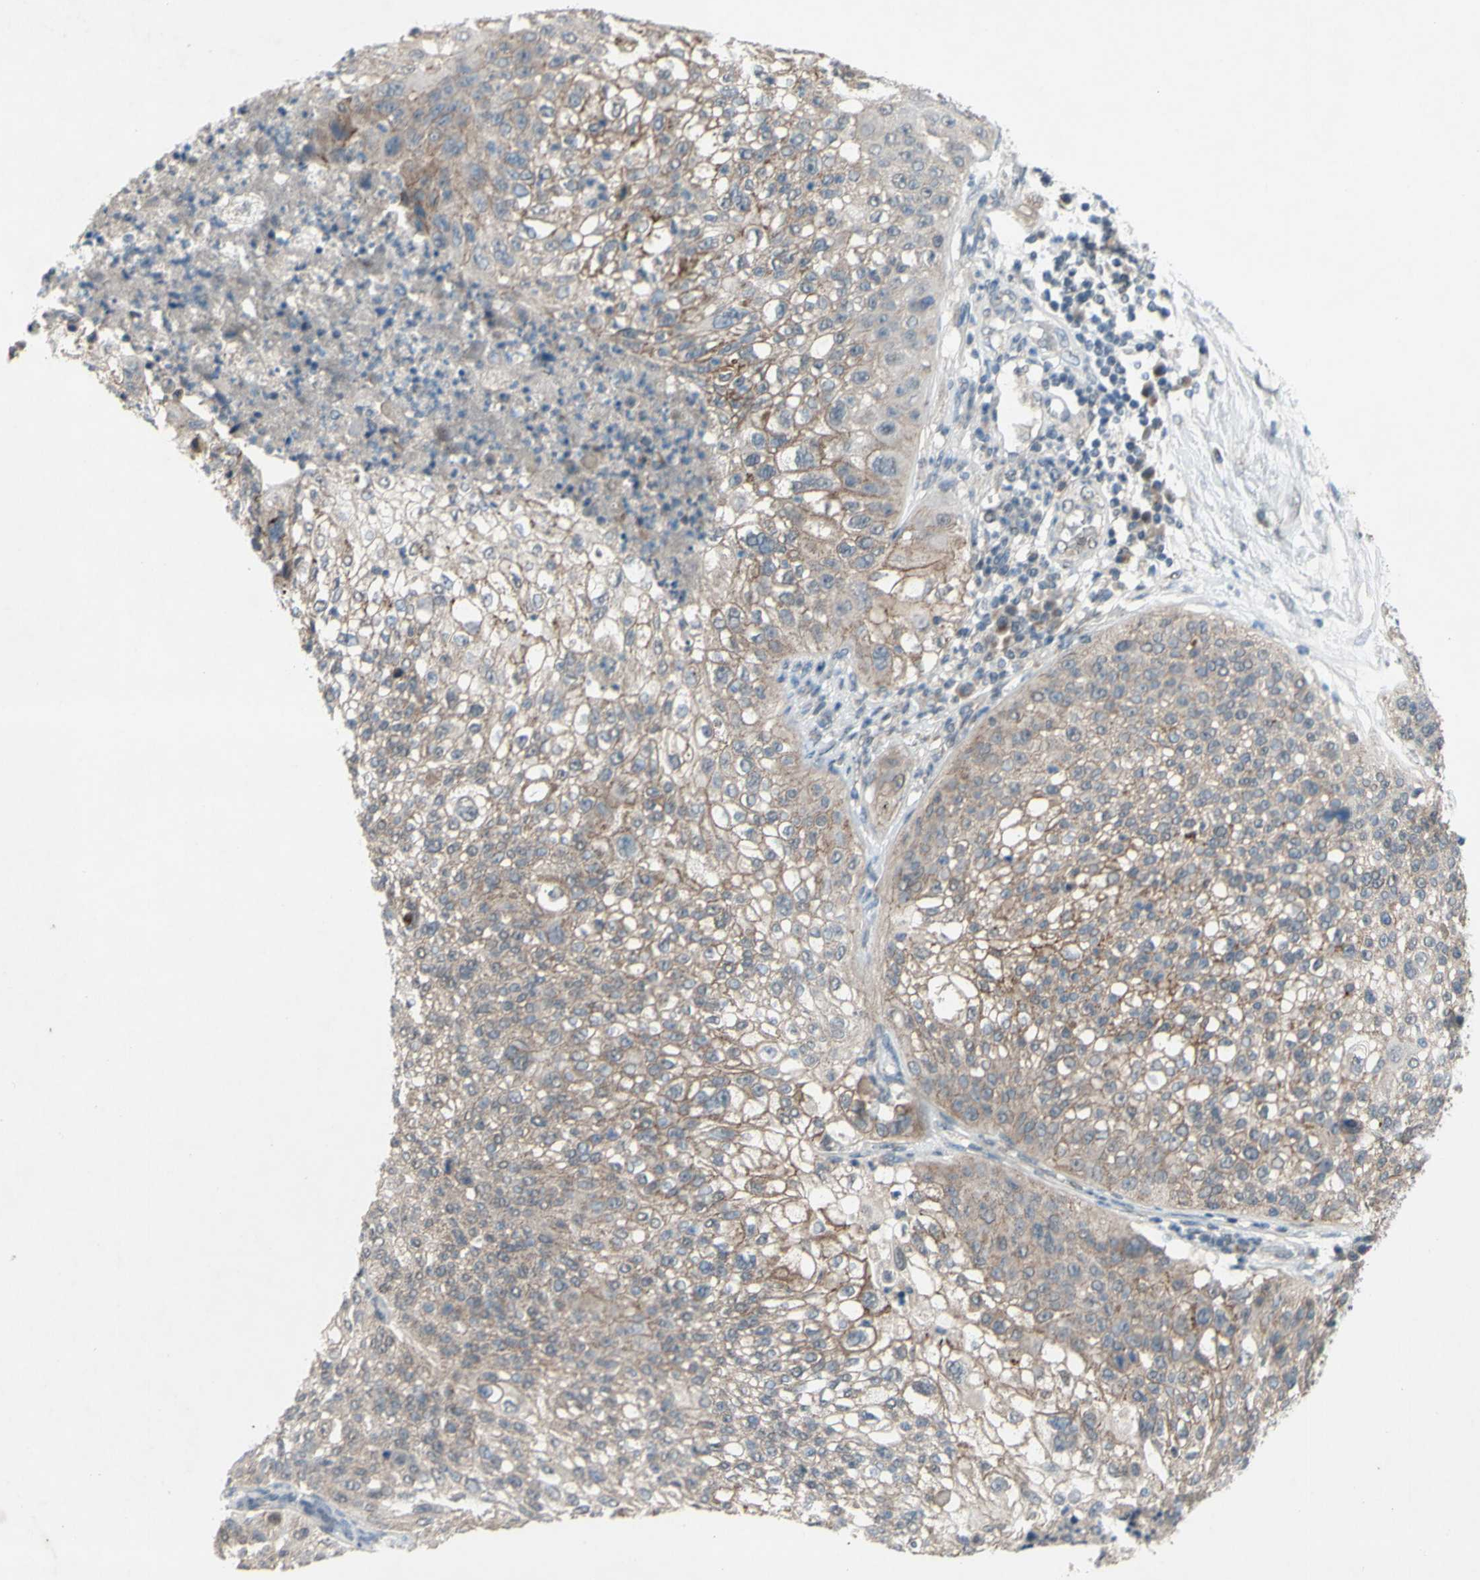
{"staining": {"intensity": "weak", "quantity": ">75%", "location": "cytoplasmic/membranous"}, "tissue": "lung cancer", "cell_type": "Tumor cells", "image_type": "cancer", "snomed": [{"axis": "morphology", "description": "Inflammation, NOS"}, {"axis": "morphology", "description": "Squamous cell carcinoma, NOS"}, {"axis": "topography", "description": "Lymph node"}, {"axis": "topography", "description": "Soft tissue"}, {"axis": "topography", "description": "Lung"}], "caption": "This histopathology image displays immunohistochemistry staining of human lung squamous cell carcinoma, with low weak cytoplasmic/membranous positivity in approximately >75% of tumor cells.", "gene": "CDCP1", "patient": {"sex": "male", "age": 66}}